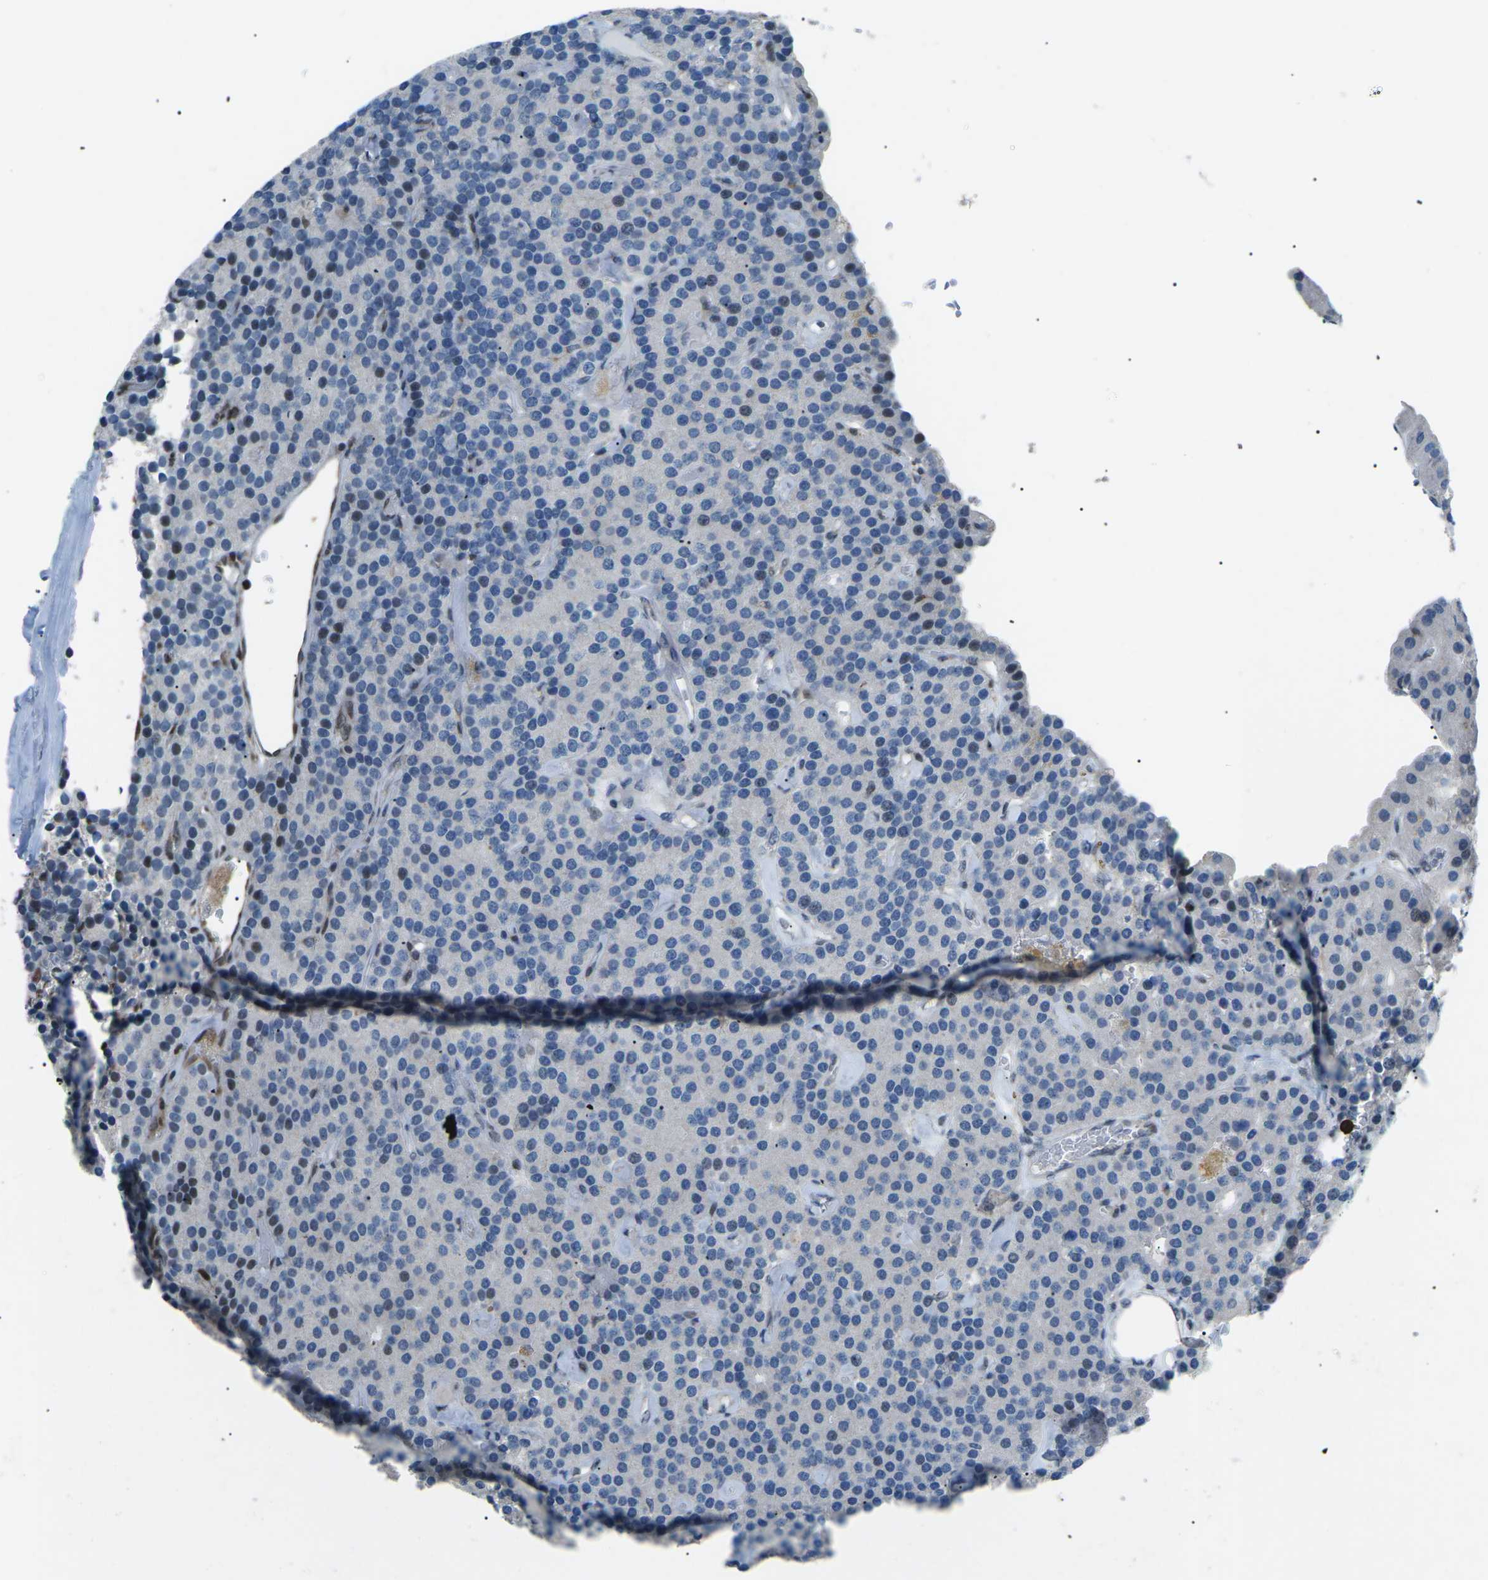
{"staining": {"intensity": "weak", "quantity": "<25%", "location": "nuclear"}, "tissue": "parathyroid gland", "cell_type": "Glandular cells", "image_type": "normal", "snomed": [{"axis": "morphology", "description": "Normal tissue, NOS"}, {"axis": "morphology", "description": "Adenoma, NOS"}, {"axis": "topography", "description": "Parathyroid gland"}], "caption": "This is an immunohistochemistry (IHC) histopathology image of normal parathyroid gland. There is no positivity in glandular cells.", "gene": "MBNL1", "patient": {"sex": "female", "age": 86}}